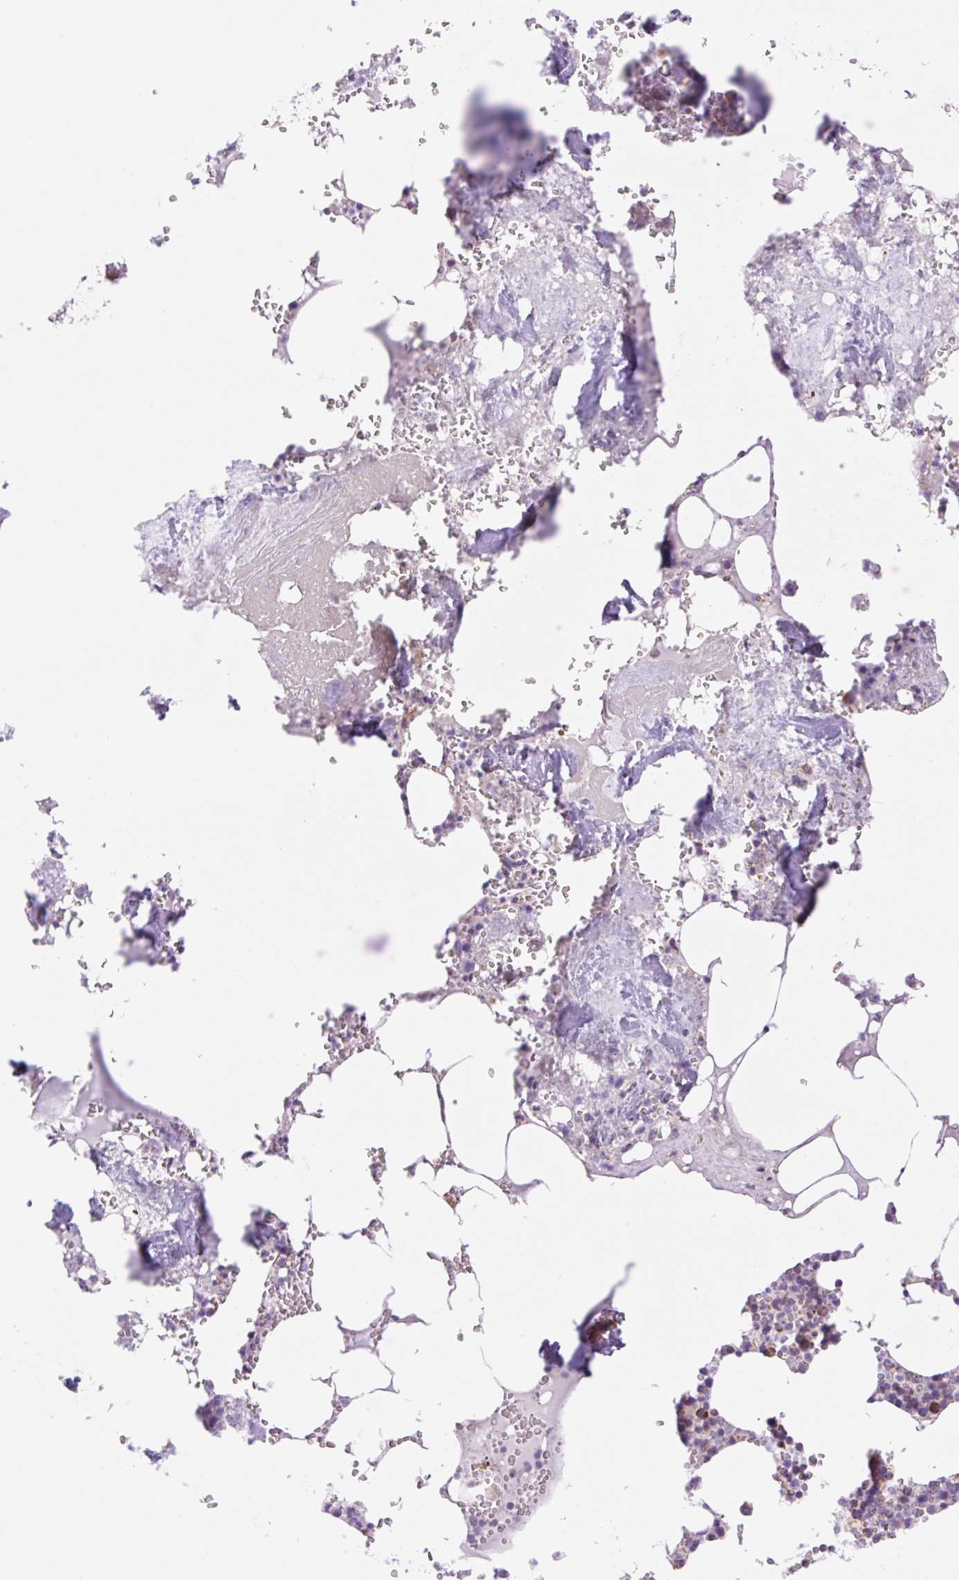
{"staining": {"intensity": "moderate", "quantity": "25%-75%", "location": "cytoplasmic/membranous"}, "tissue": "bone marrow", "cell_type": "Hematopoietic cells", "image_type": "normal", "snomed": [{"axis": "morphology", "description": "Normal tissue, NOS"}, {"axis": "topography", "description": "Bone marrow"}], "caption": "The image shows immunohistochemical staining of benign bone marrow. There is moderate cytoplasmic/membranous expression is seen in approximately 25%-75% of hematopoietic cells.", "gene": "ESAM", "patient": {"sex": "male", "age": 54}}